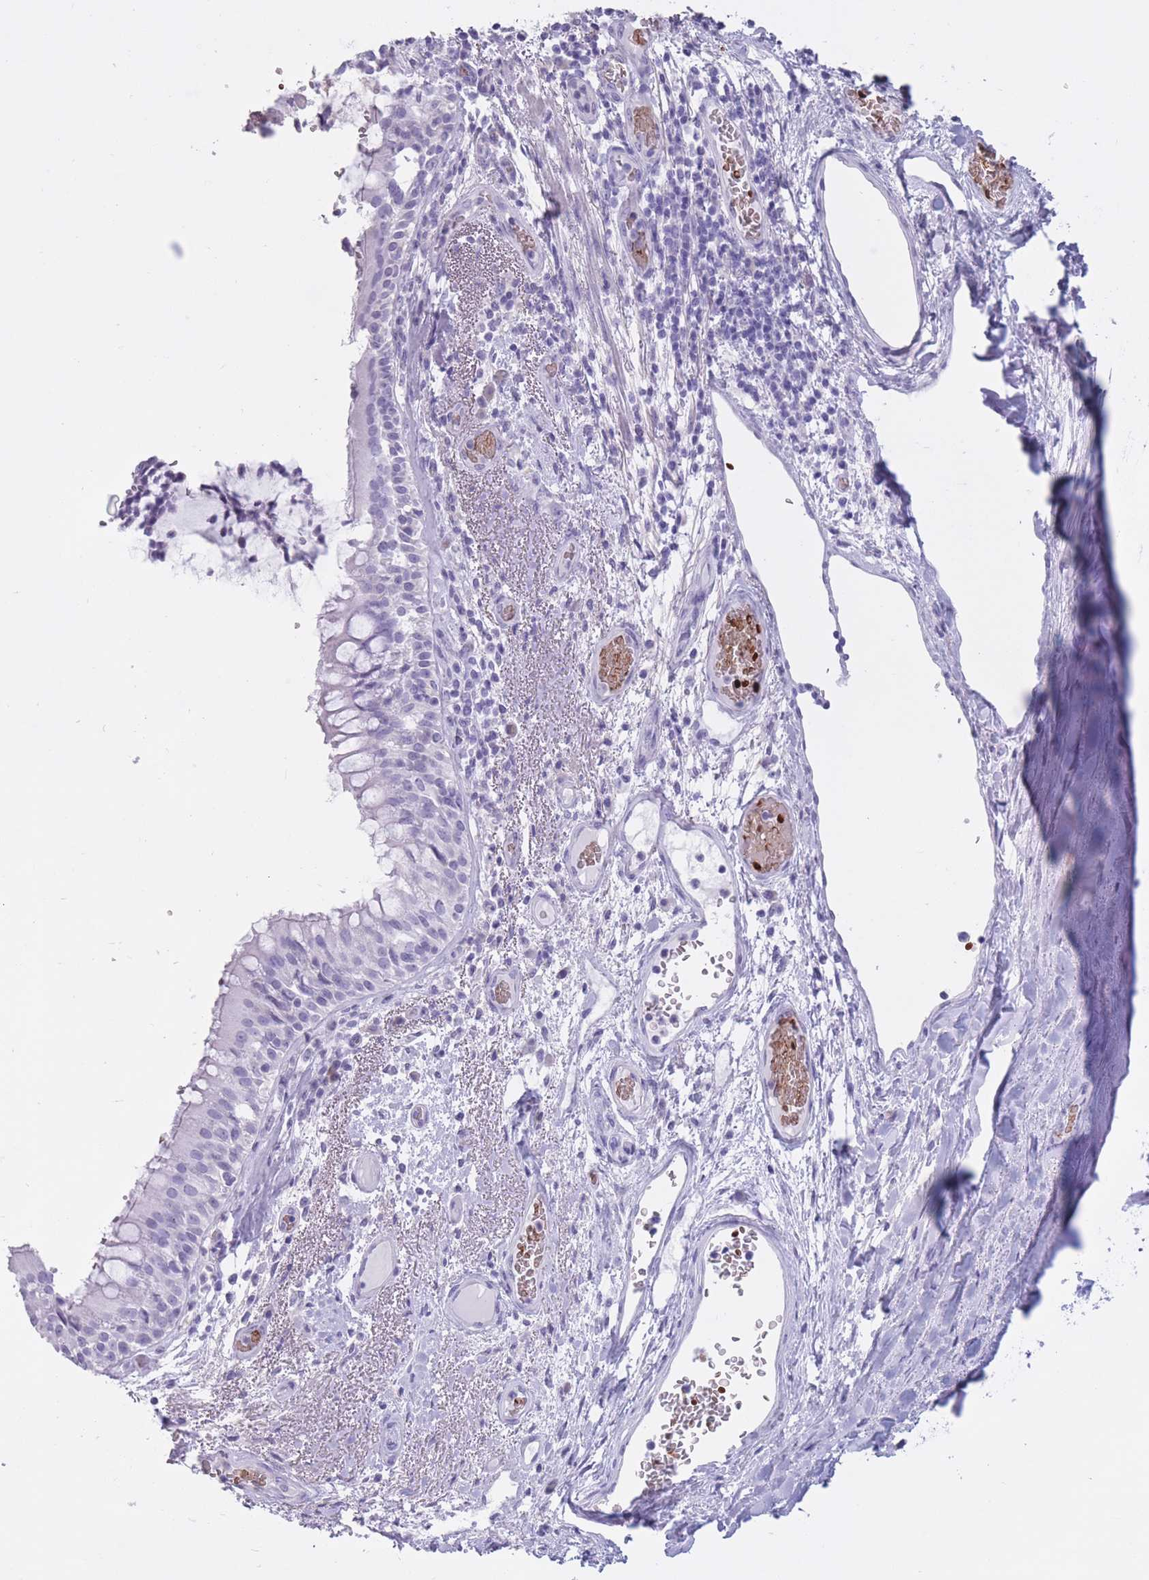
{"staining": {"intensity": "negative", "quantity": "none", "location": "none"}, "tissue": "bronchus", "cell_type": "Respiratory epithelial cells", "image_type": "normal", "snomed": [{"axis": "morphology", "description": "Normal tissue, NOS"}, {"axis": "topography", "description": "Cartilage tissue"}, {"axis": "topography", "description": "Bronchus"}], "caption": "An immunohistochemistry (IHC) histopathology image of benign bronchus is shown. There is no staining in respiratory epithelial cells of bronchus. The staining is performed using DAB (3,3'-diaminobenzidine) brown chromogen with nuclei counter-stained in using hematoxylin.", "gene": "OR7C1", "patient": {"sex": "male", "age": 63}}